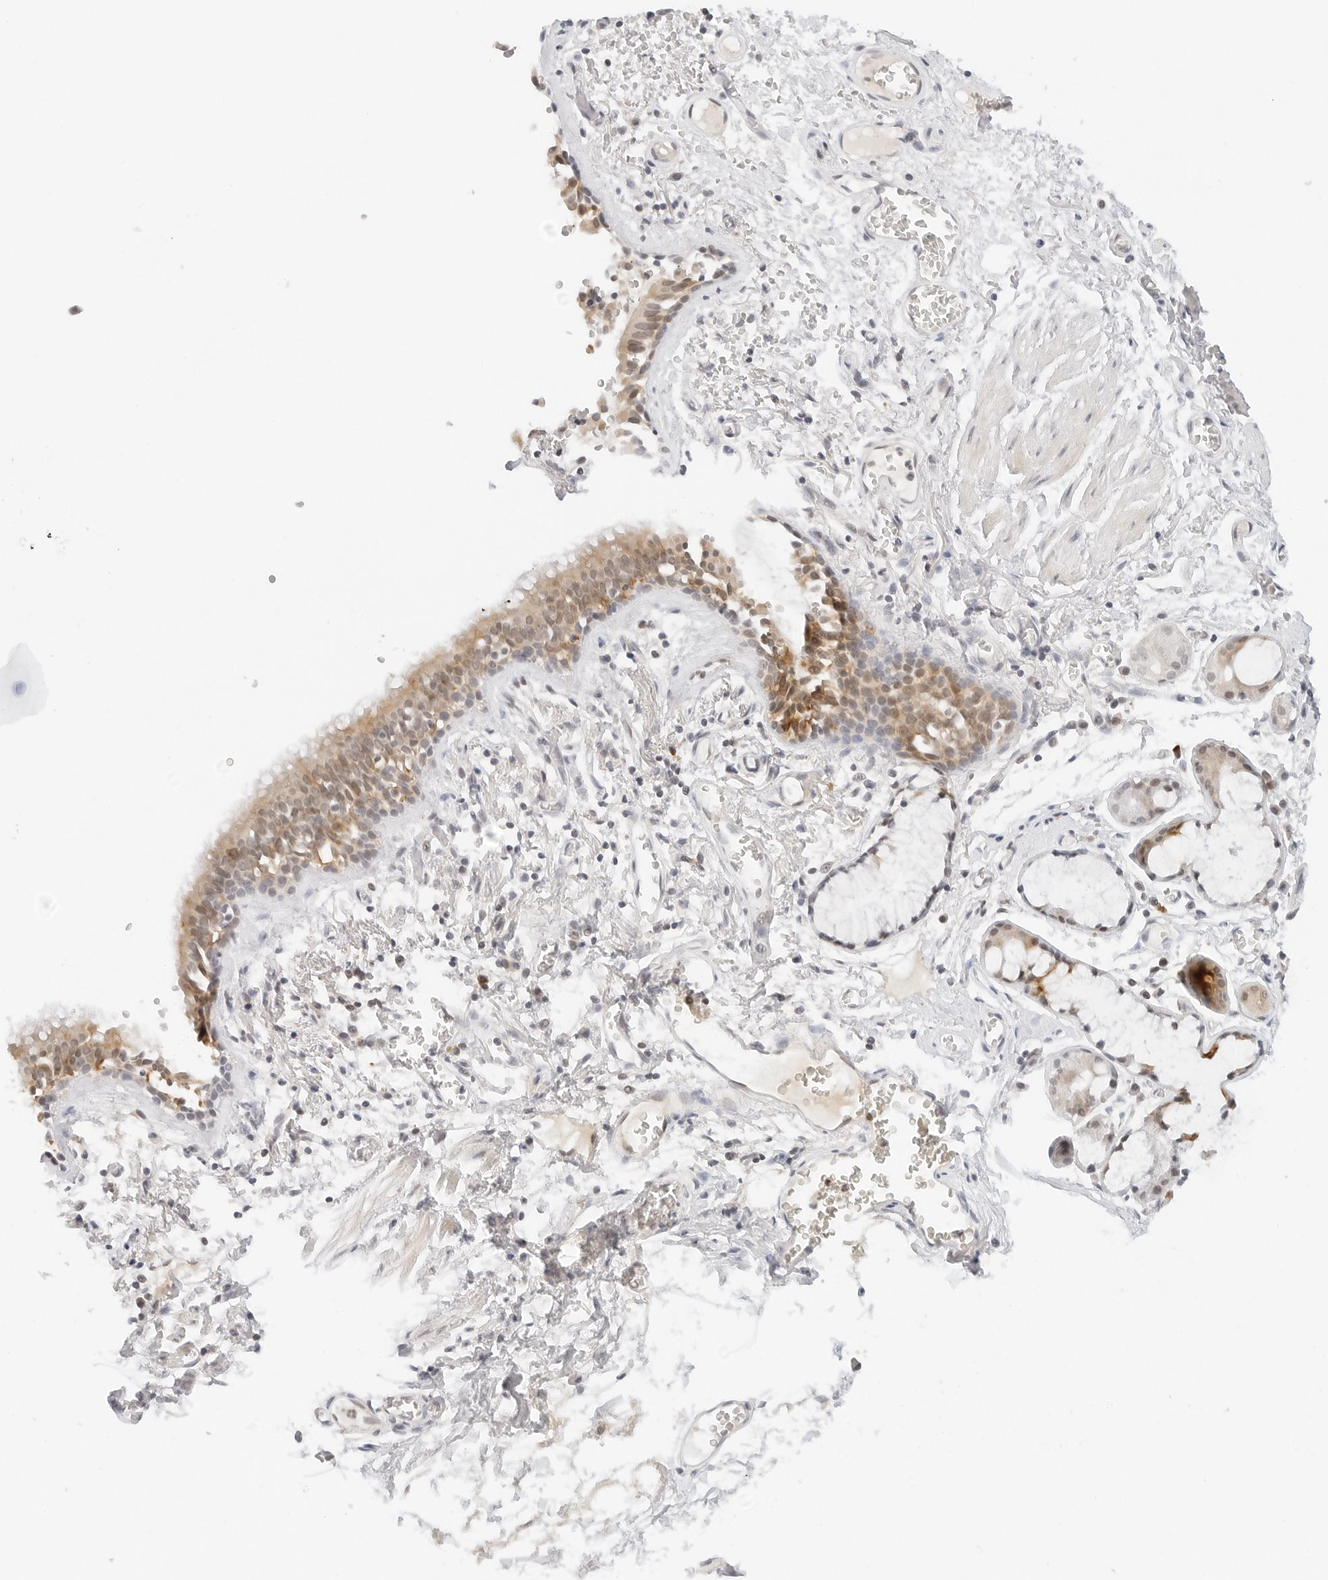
{"staining": {"intensity": "weak", "quantity": ">75%", "location": "cytoplasmic/membranous,nuclear"}, "tissue": "bronchus", "cell_type": "Respiratory epithelial cells", "image_type": "normal", "snomed": [{"axis": "morphology", "description": "Normal tissue, NOS"}, {"axis": "topography", "description": "Bronchus"}, {"axis": "topography", "description": "Lung"}], "caption": "Immunohistochemistry of unremarkable human bronchus shows low levels of weak cytoplasmic/membranous,nuclear expression in about >75% of respiratory epithelial cells. Immunohistochemistry stains the protein of interest in brown and the nuclei are stained blue.", "gene": "NEO1", "patient": {"sex": "male", "age": 56}}